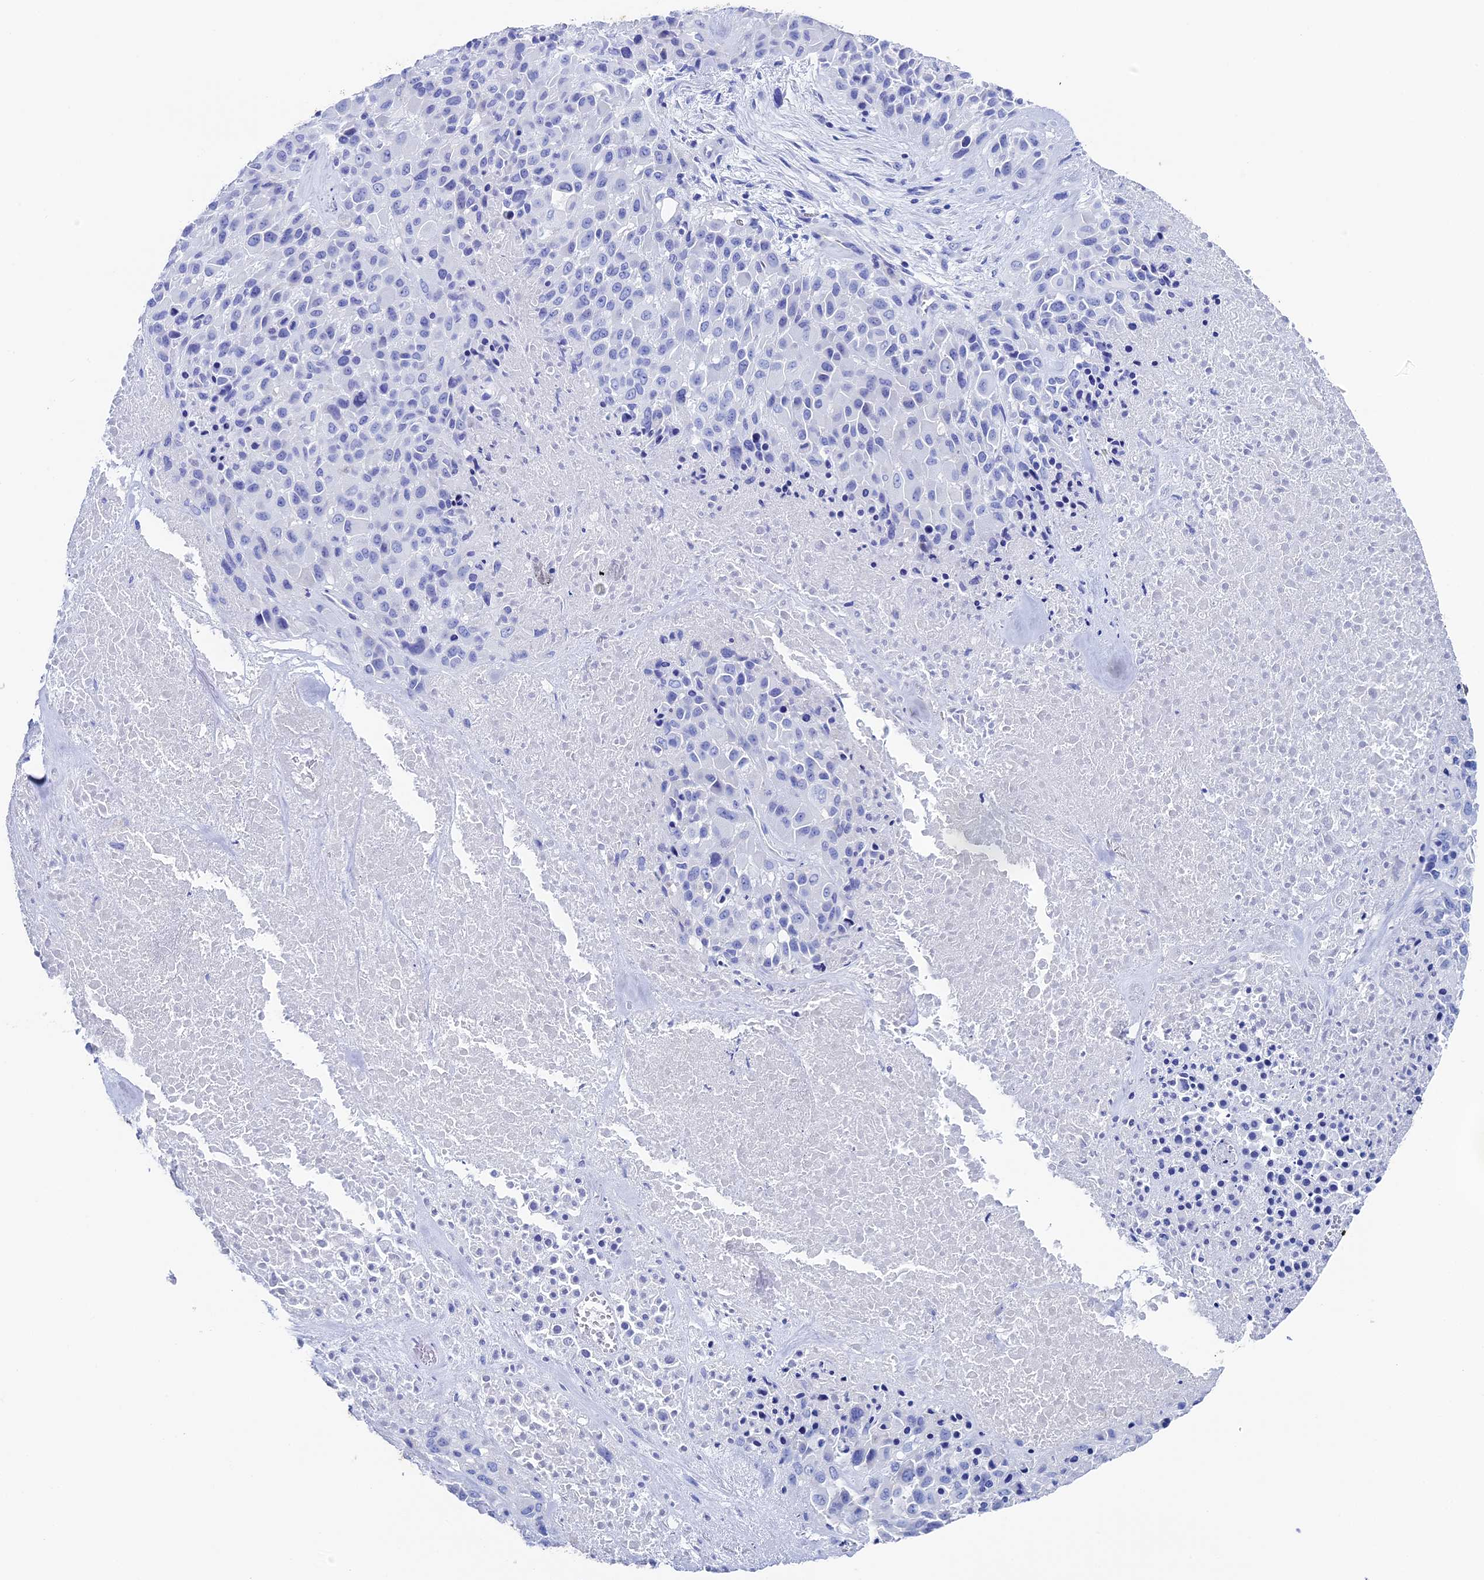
{"staining": {"intensity": "negative", "quantity": "none", "location": "none"}, "tissue": "melanoma", "cell_type": "Tumor cells", "image_type": "cancer", "snomed": [{"axis": "morphology", "description": "Malignant melanoma, Metastatic site"}, {"axis": "topography", "description": "Skin"}], "caption": "Melanoma stained for a protein using IHC exhibits no staining tumor cells.", "gene": "UNC119", "patient": {"sex": "female", "age": 81}}